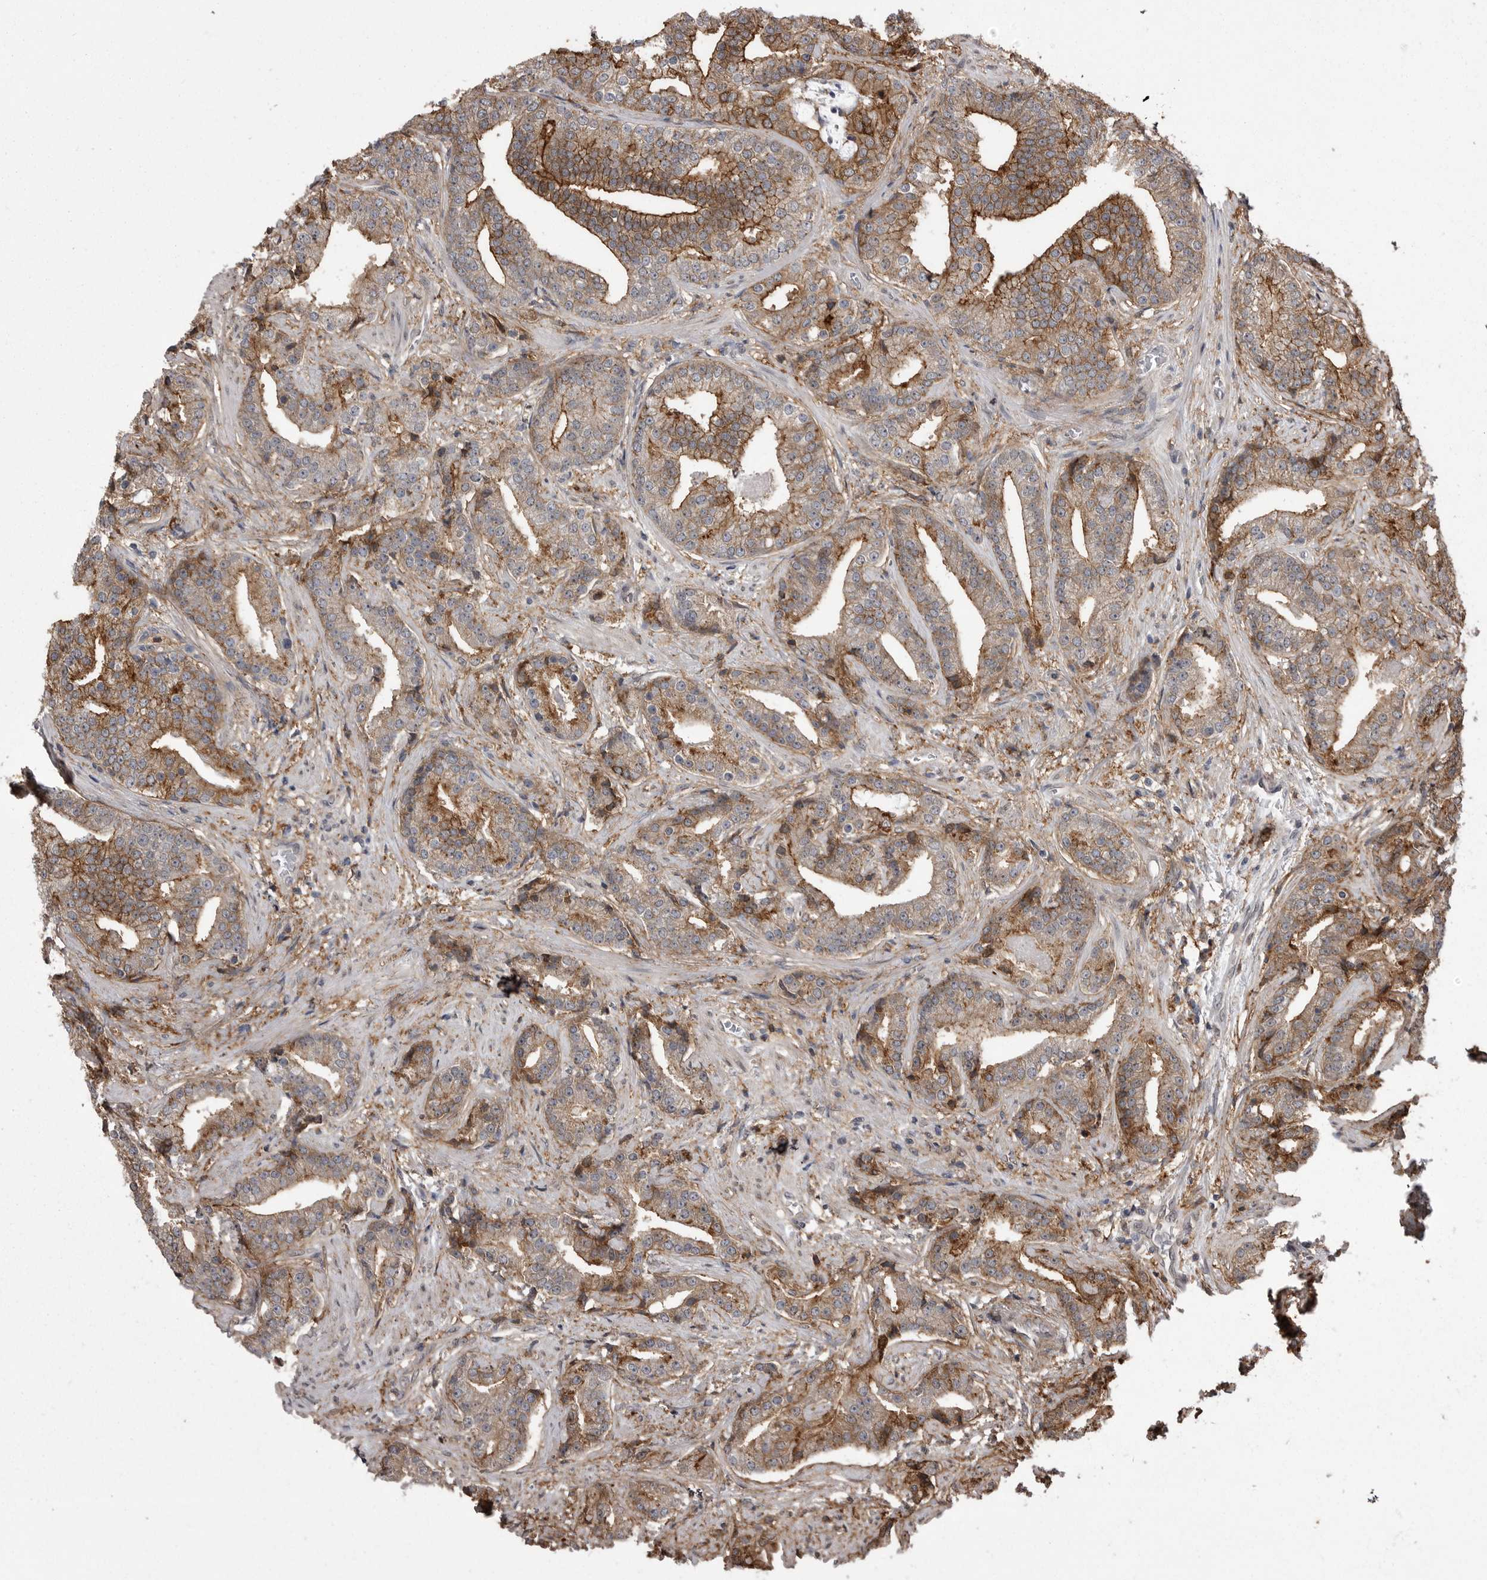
{"staining": {"intensity": "moderate", "quantity": ">75%", "location": "cytoplasmic/membranous"}, "tissue": "prostate cancer", "cell_type": "Tumor cells", "image_type": "cancer", "snomed": [{"axis": "morphology", "description": "Adenocarcinoma, Low grade"}, {"axis": "topography", "description": "Prostate"}], "caption": "A high-resolution image shows immunohistochemistry staining of prostate cancer, which demonstrates moderate cytoplasmic/membranous staining in approximately >75% of tumor cells.", "gene": "ABL1", "patient": {"sex": "male", "age": 67}}